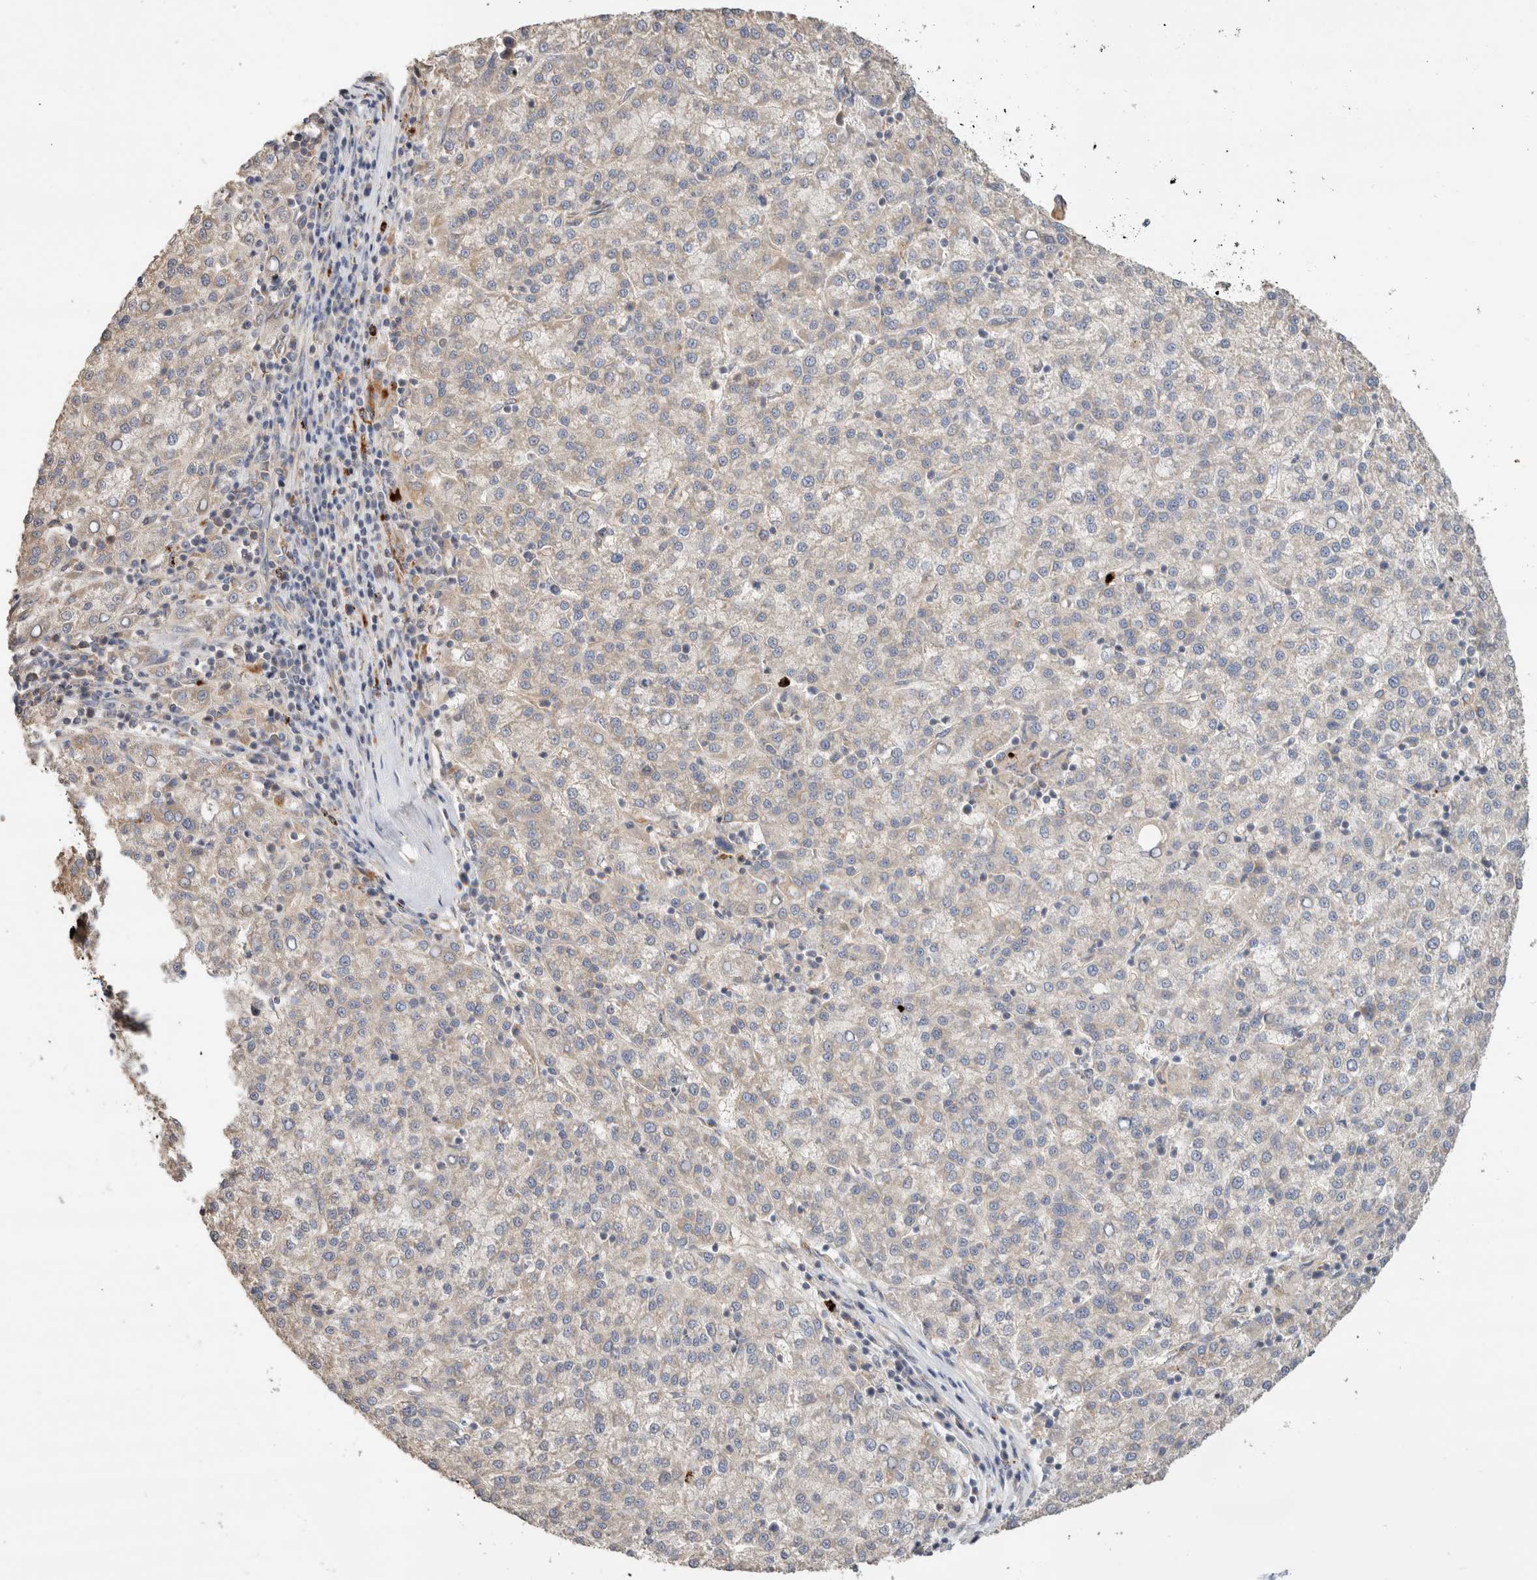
{"staining": {"intensity": "negative", "quantity": "none", "location": "none"}, "tissue": "liver cancer", "cell_type": "Tumor cells", "image_type": "cancer", "snomed": [{"axis": "morphology", "description": "Carcinoma, Hepatocellular, NOS"}, {"axis": "topography", "description": "Liver"}], "caption": "There is no significant staining in tumor cells of liver hepatocellular carcinoma. Brightfield microscopy of IHC stained with DAB (brown) and hematoxylin (blue), captured at high magnification.", "gene": "B3GNTL1", "patient": {"sex": "female", "age": 58}}